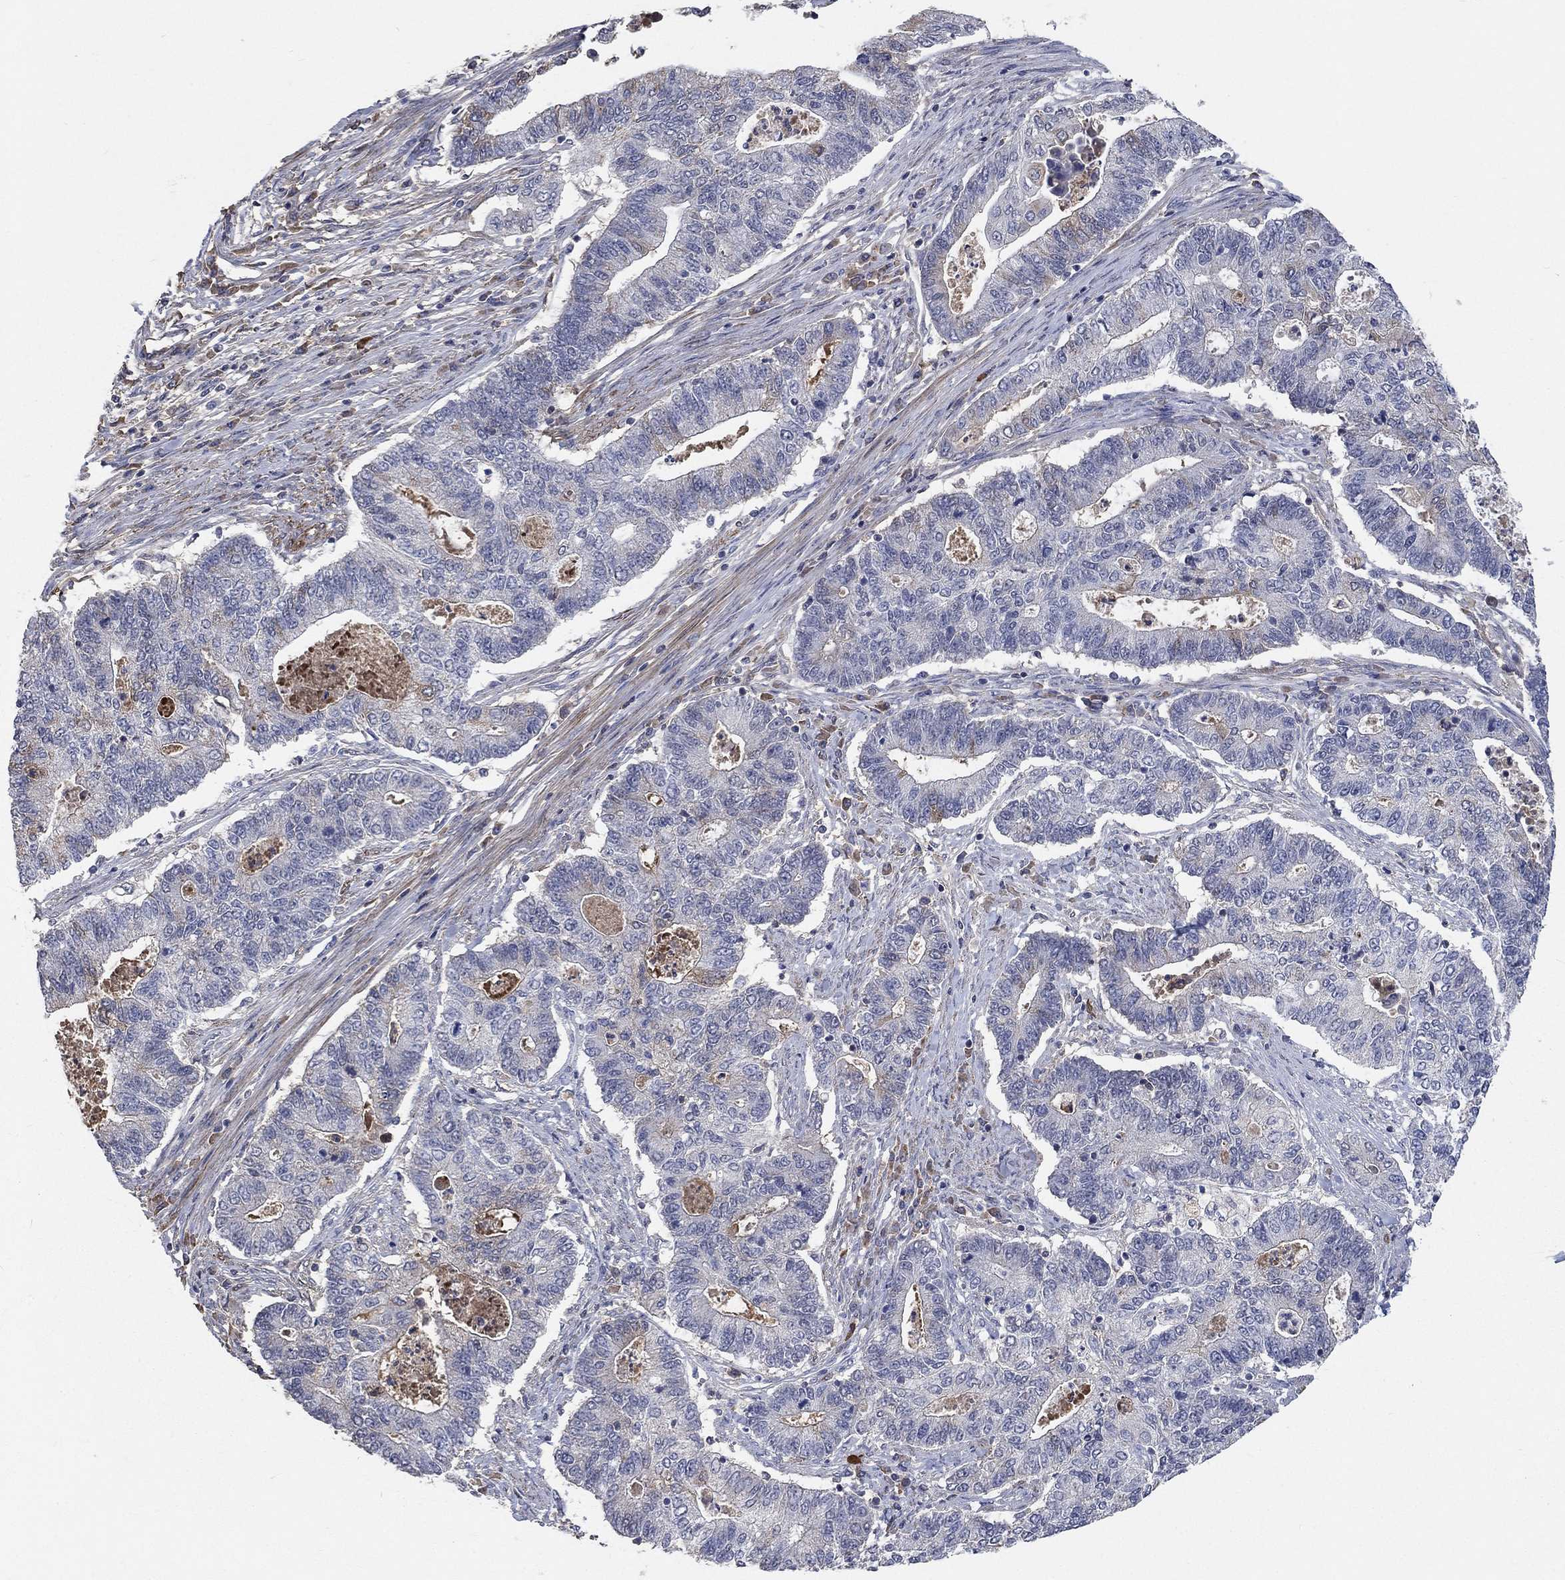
{"staining": {"intensity": "negative", "quantity": "none", "location": "none"}, "tissue": "endometrial cancer", "cell_type": "Tumor cells", "image_type": "cancer", "snomed": [{"axis": "morphology", "description": "Adenocarcinoma, NOS"}, {"axis": "topography", "description": "Uterus"}, {"axis": "topography", "description": "Endometrium"}], "caption": "High power microscopy photomicrograph of an immunohistochemistry photomicrograph of endometrial cancer, revealing no significant staining in tumor cells.", "gene": "ZBTB18", "patient": {"sex": "female", "age": 54}}